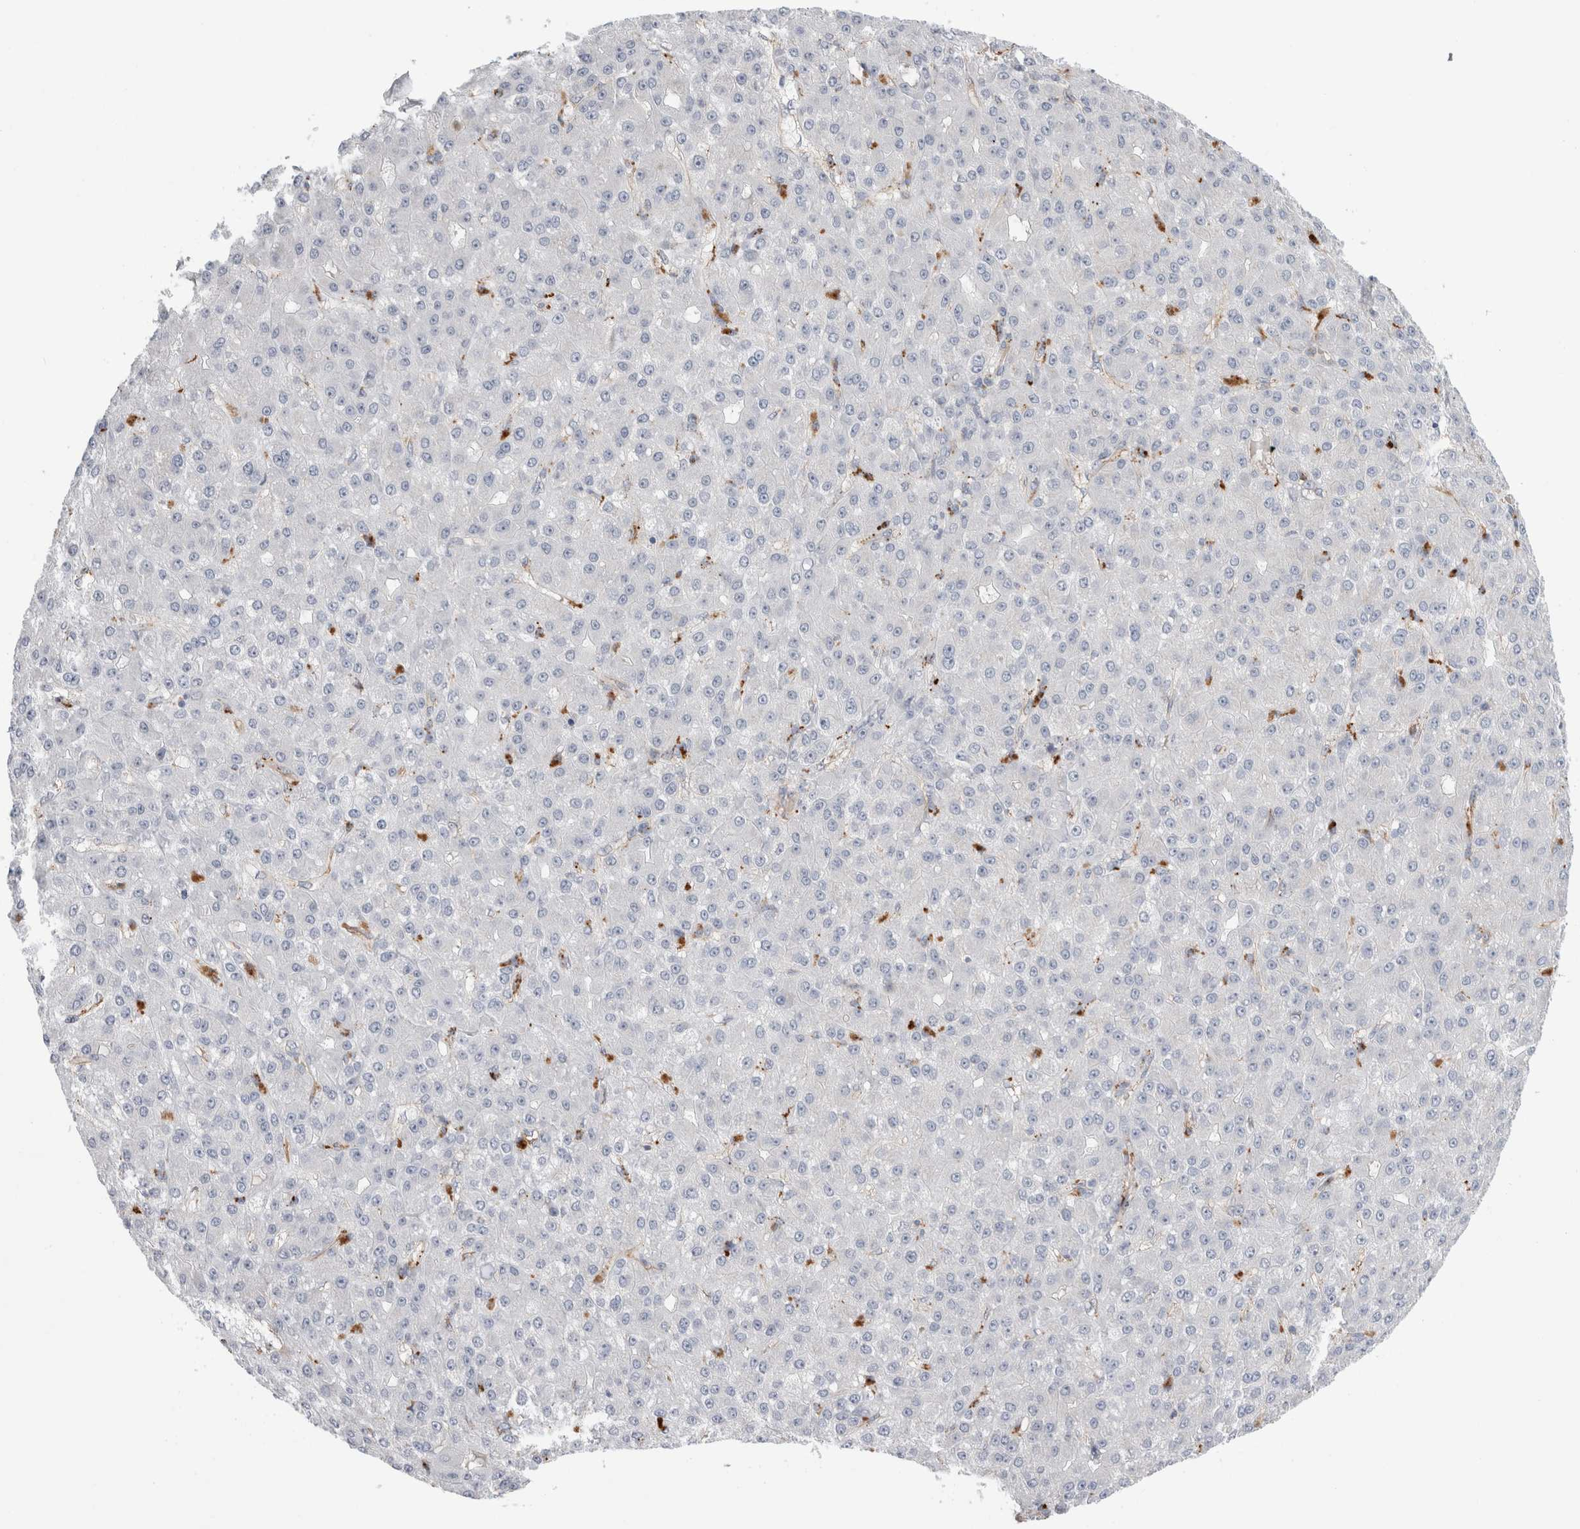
{"staining": {"intensity": "negative", "quantity": "none", "location": "none"}, "tissue": "liver cancer", "cell_type": "Tumor cells", "image_type": "cancer", "snomed": [{"axis": "morphology", "description": "Carcinoma, Hepatocellular, NOS"}, {"axis": "topography", "description": "Liver"}], "caption": "Immunohistochemistry of liver cancer shows no positivity in tumor cells.", "gene": "ANKMY1", "patient": {"sex": "male", "age": 67}}